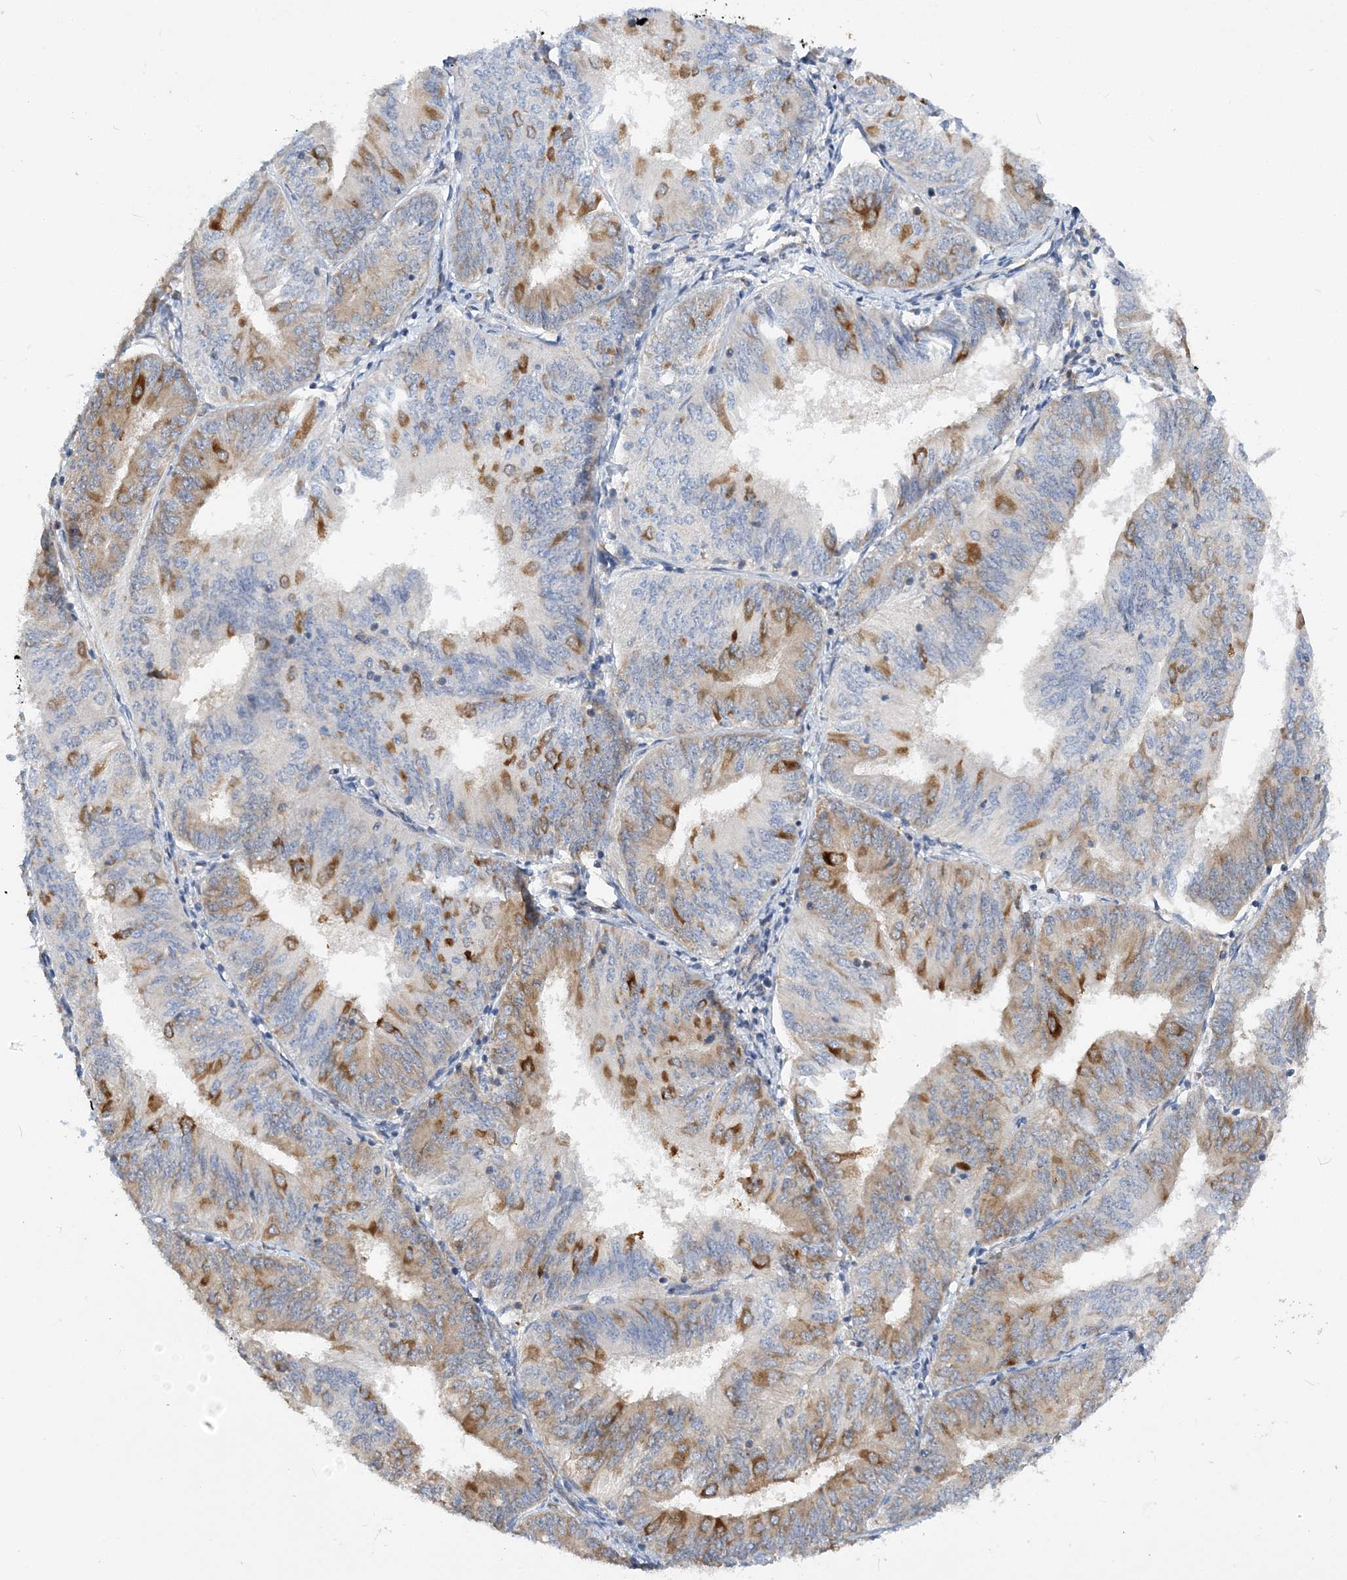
{"staining": {"intensity": "moderate", "quantity": "25%-75%", "location": "cytoplasmic/membranous"}, "tissue": "endometrial cancer", "cell_type": "Tumor cells", "image_type": "cancer", "snomed": [{"axis": "morphology", "description": "Adenocarcinoma, NOS"}, {"axis": "topography", "description": "Endometrium"}], "caption": "Protein analysis of endometrial cancer (adenocarcinoma) tissue demonstrates moderate cytoplasmic/membranous positivity in approximately 25%-75% of tumor cells. Using DAB (3,3'-diaminobenzidine) (brown) and hematoxylin (blue) stains, captured at high magnification using brightfield microscopy.", "gene": "LARP4B", "patient": {"sex": "female", "age": 58}}